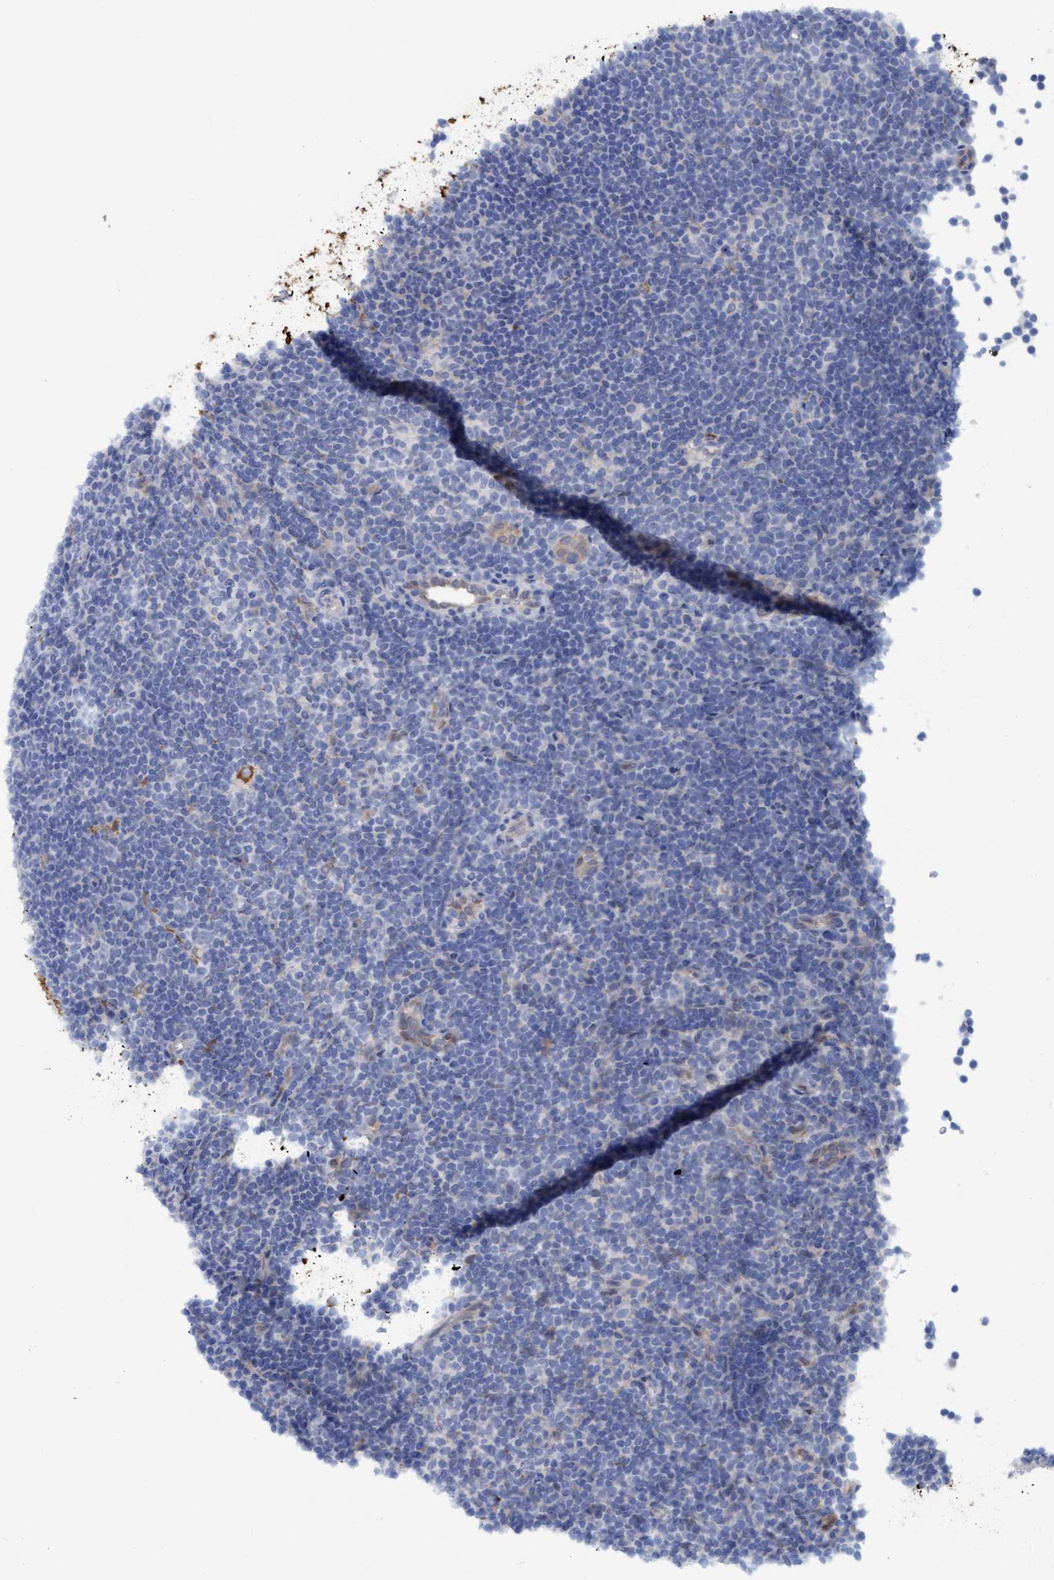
{"staining": {"intensity": "weak", "quantity": "<25%", "location": "cytoplasmic/membranous"}, "tissue": "lymphoma", "cell_type": "Tumor cells", "image_type": "cancer", "snomed": [{"axis": "morphology", "description": "Hodgkin's disease, NOS"}, {"axis": "topography", "description": "Lymph node"}], "caption": "This is a image of IHC staining of Hodgkin's disease, which shows no expression in tumor cells.", "gene": "STXBP1", "patient": {"sex": "female", "age": 57}}